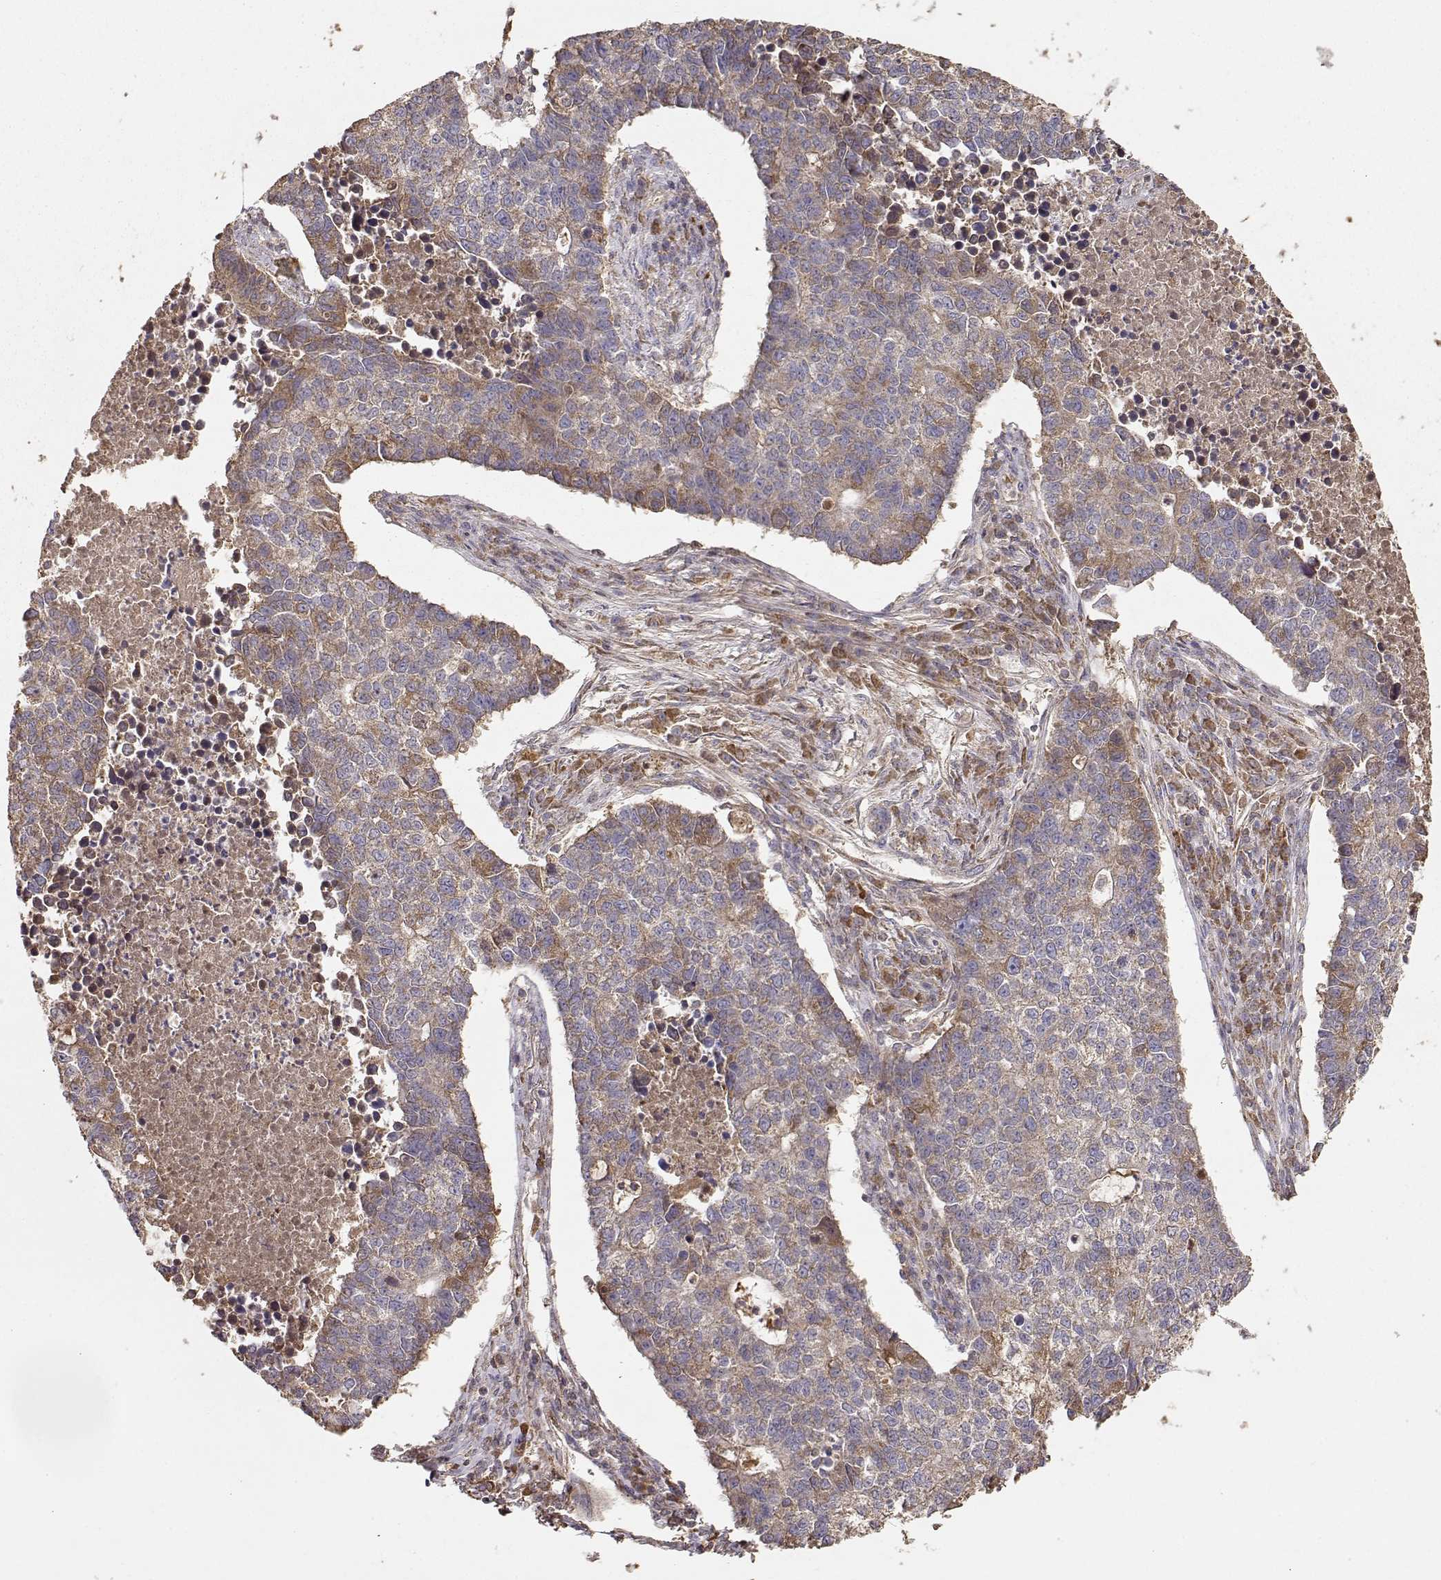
{"staining": {"intensity": "moderate", "quantity": ">75%", "location": "cytoplasmic/membranous"}, "tissue": "lung cancer", "cell_type": "Tumor cells", "image_type": "cancer", "snomed": [{"axis": "morphology", "description": "Adenocarcinoma, NOS"}, {"axis": "topography", "description": "Lung"}], "caption": "Immunohistochemical staining of adenocarcinoma (lung) reveals moderate cytoplasmic/membranous protein expression in approximately >75% of tumor cells.", "gene": "TARS3", "patient": {"sex": "male", "age": 57}}